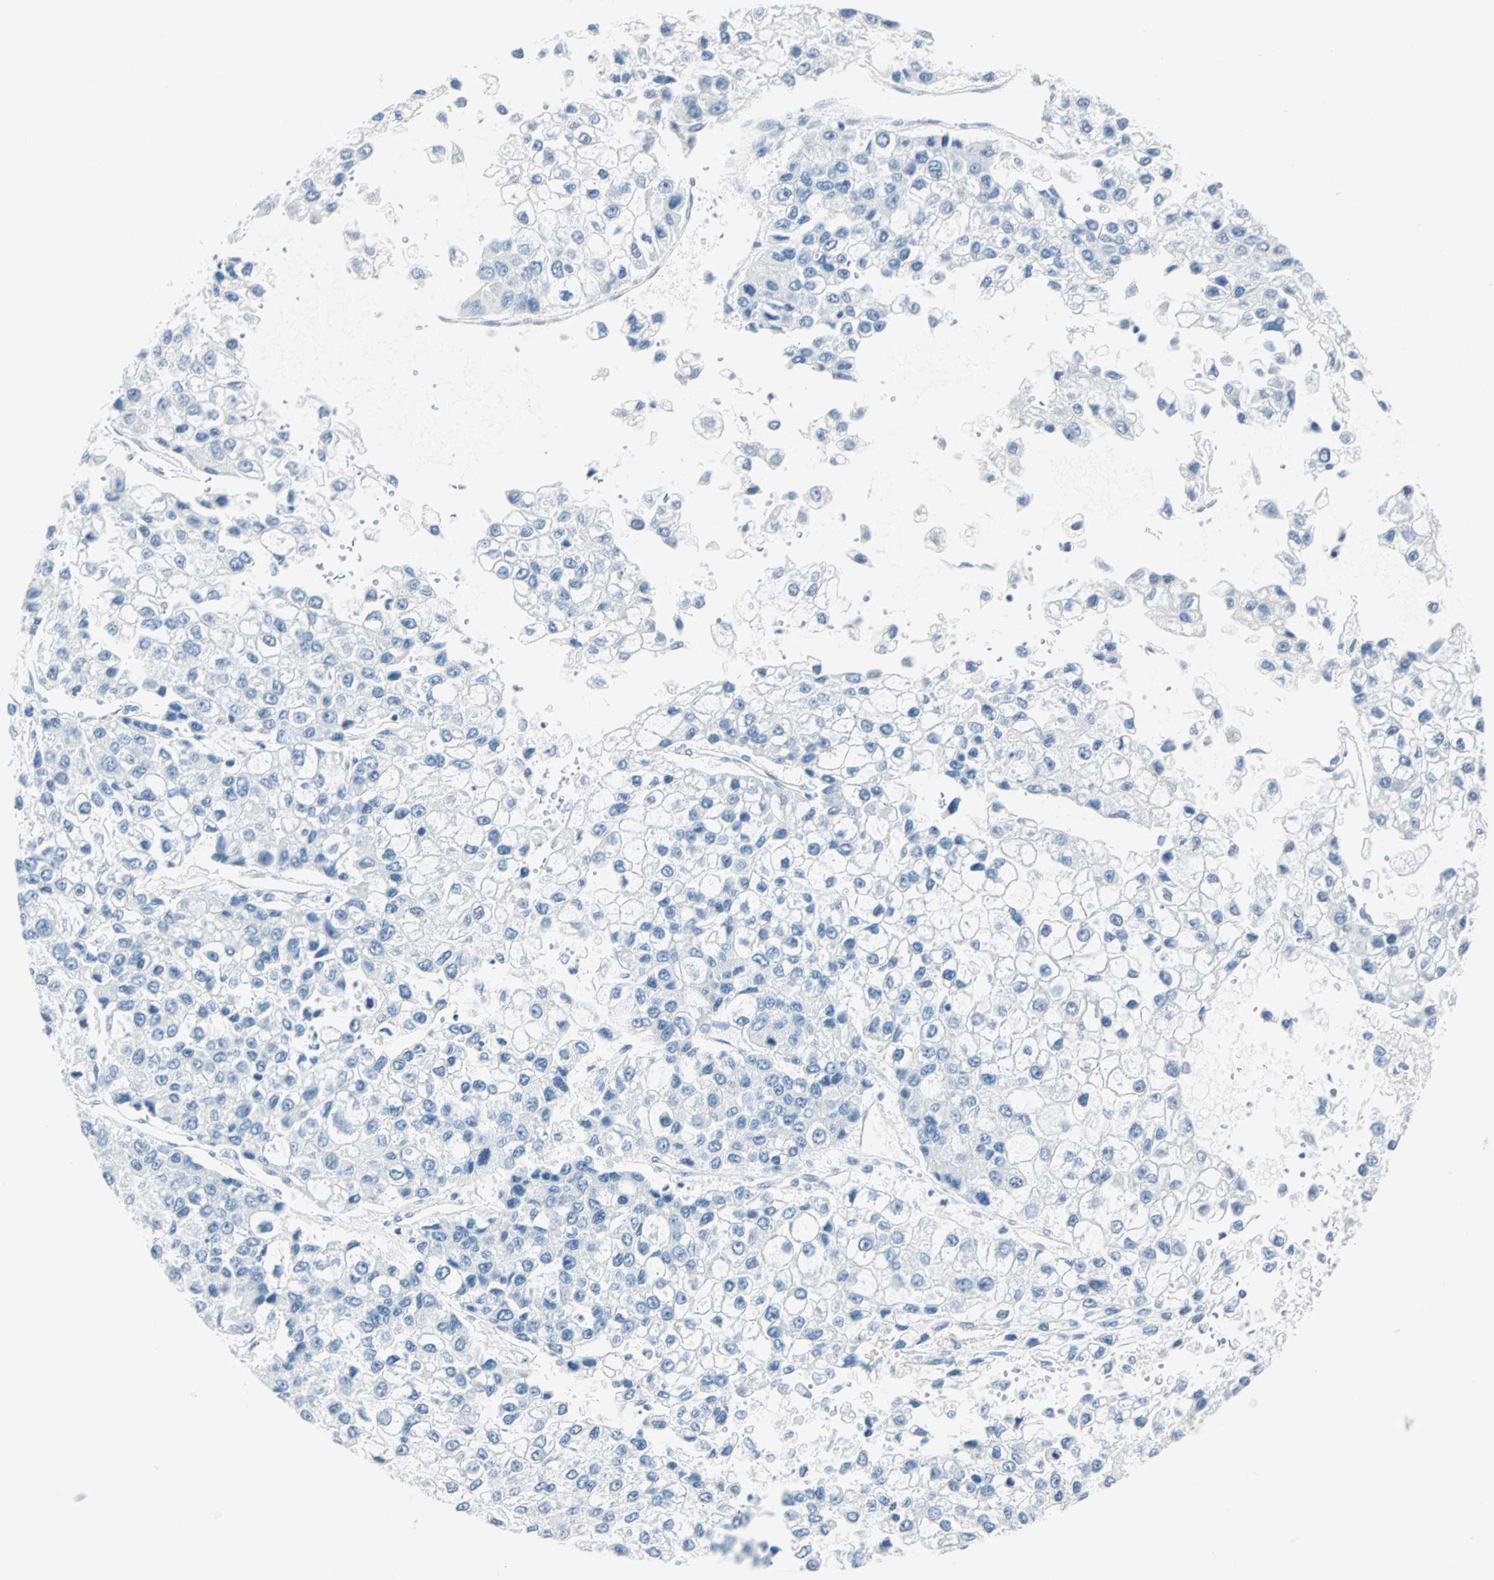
{"staining": {"intensity": "negative", "quantity": "none", "location": "none"}, "tissue": "liver cancer", "cell_type": "Tumor cells", "image_type": "cancer", "snomed": [{"axis": "morphology", "description": "Carcinoma, Hepatocellular, NOS"}, {"axis": "topography", "description": "Liver"}], "caption": "A high-resolution histopathology image shows IHC staining of liver hepatocellular carcinoma, which demonstrates no significant staining in tumor cells.", "gene": "MLLT10", "patient": {"sex": "female", "age": 66}}